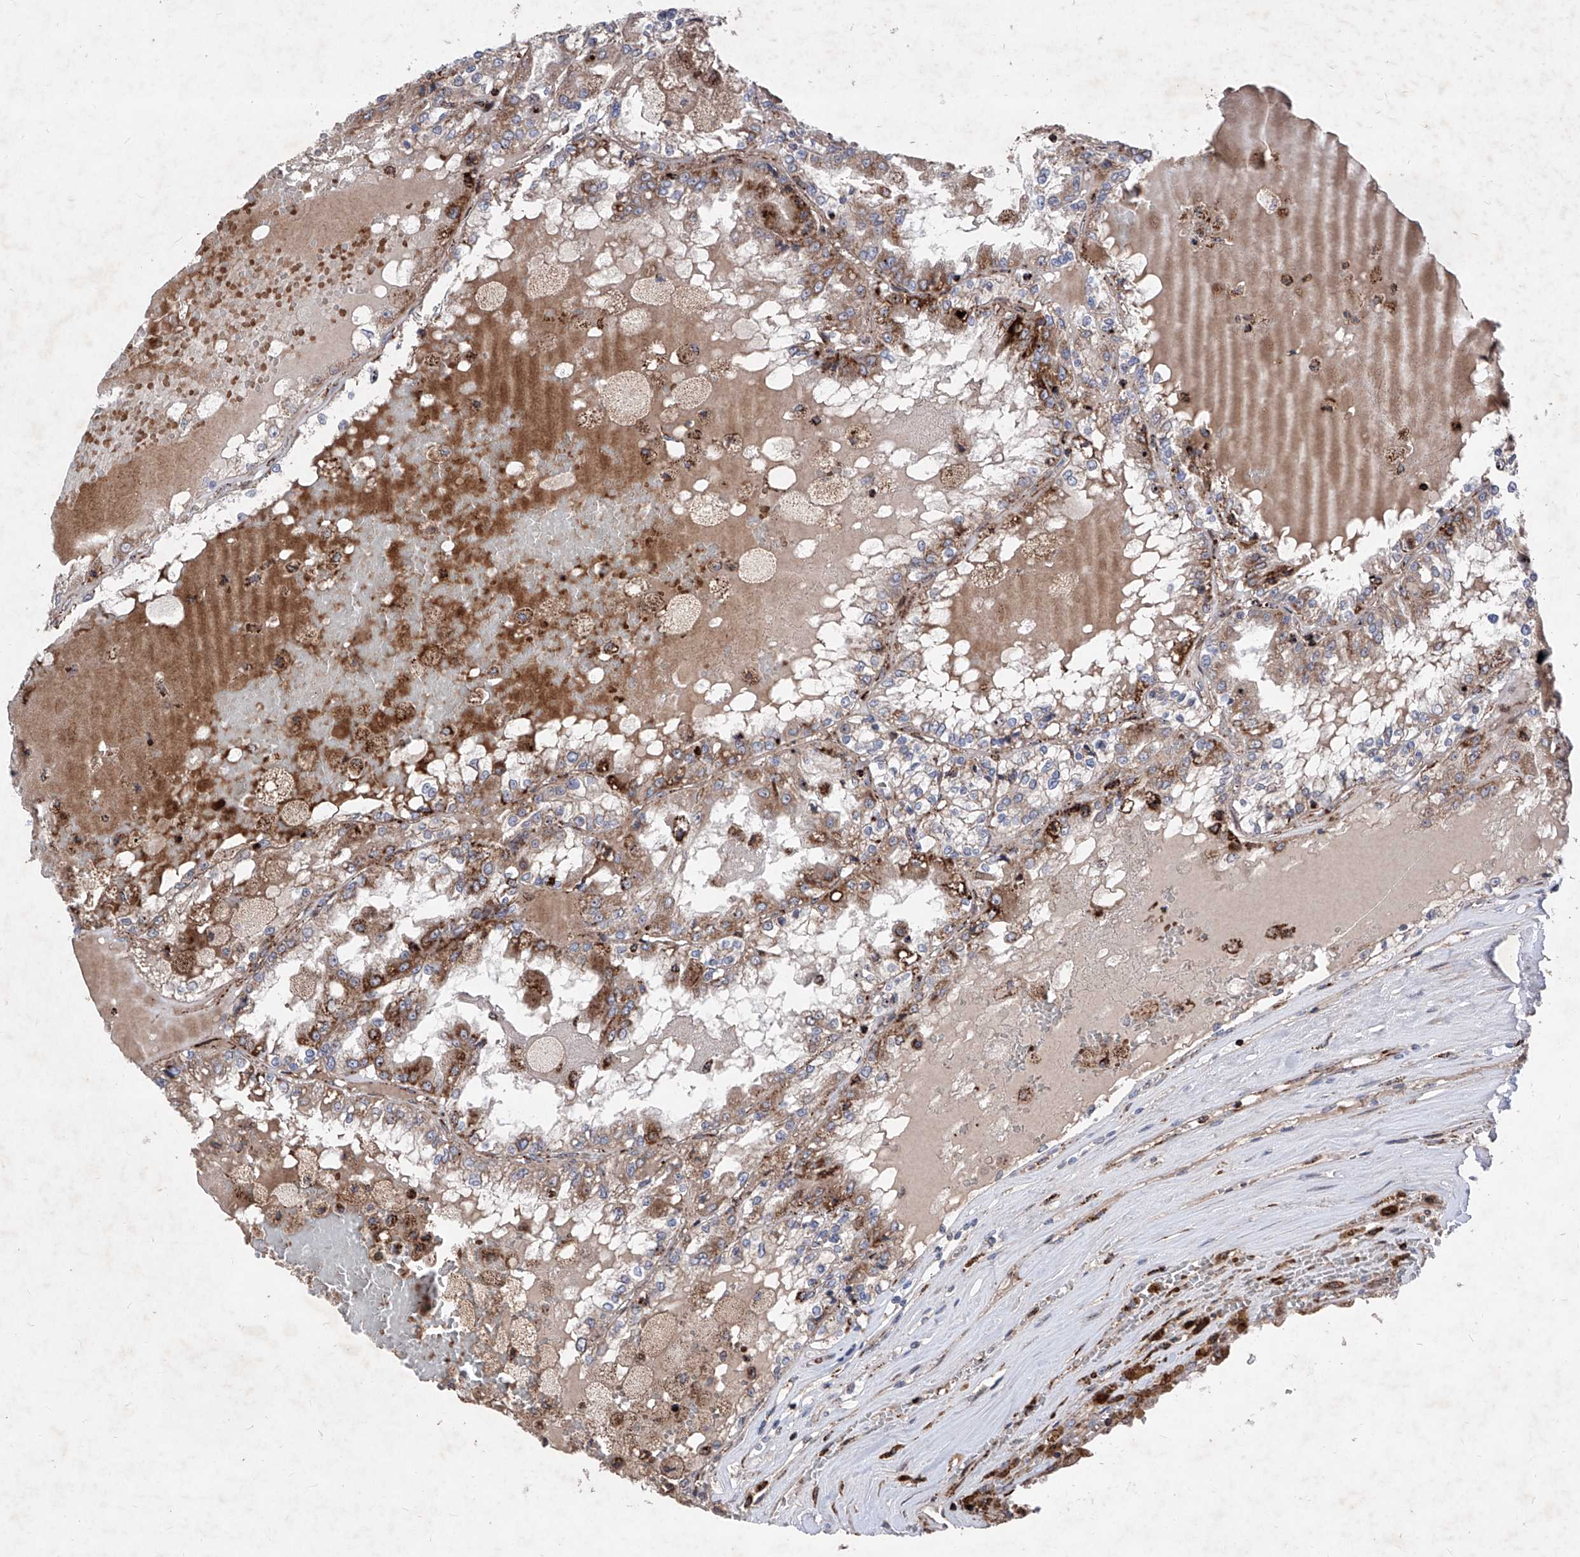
{"staining": {"intensity": "strong", "quantity": "<25%", "location": "cytoplasmic/membranous"}, "tissue": "renal cancer", "cell_type": "Tumor cells", "image_type": "cancer", "snomed": [{"axis": "morphology", "description": "Adenocarcinoma, NOS"}, {"axis": "topography", "description": "Kidney"}], "caption": "There is medium levels of strong cytoplasmic/membranous expression in tumor cells of renal cancer (adenocarcinoma), as demonstrated by immunohistochemical staining (brown color).", "gene": "SEMA6A", "patient": {"sex": "female", "age": 56}}